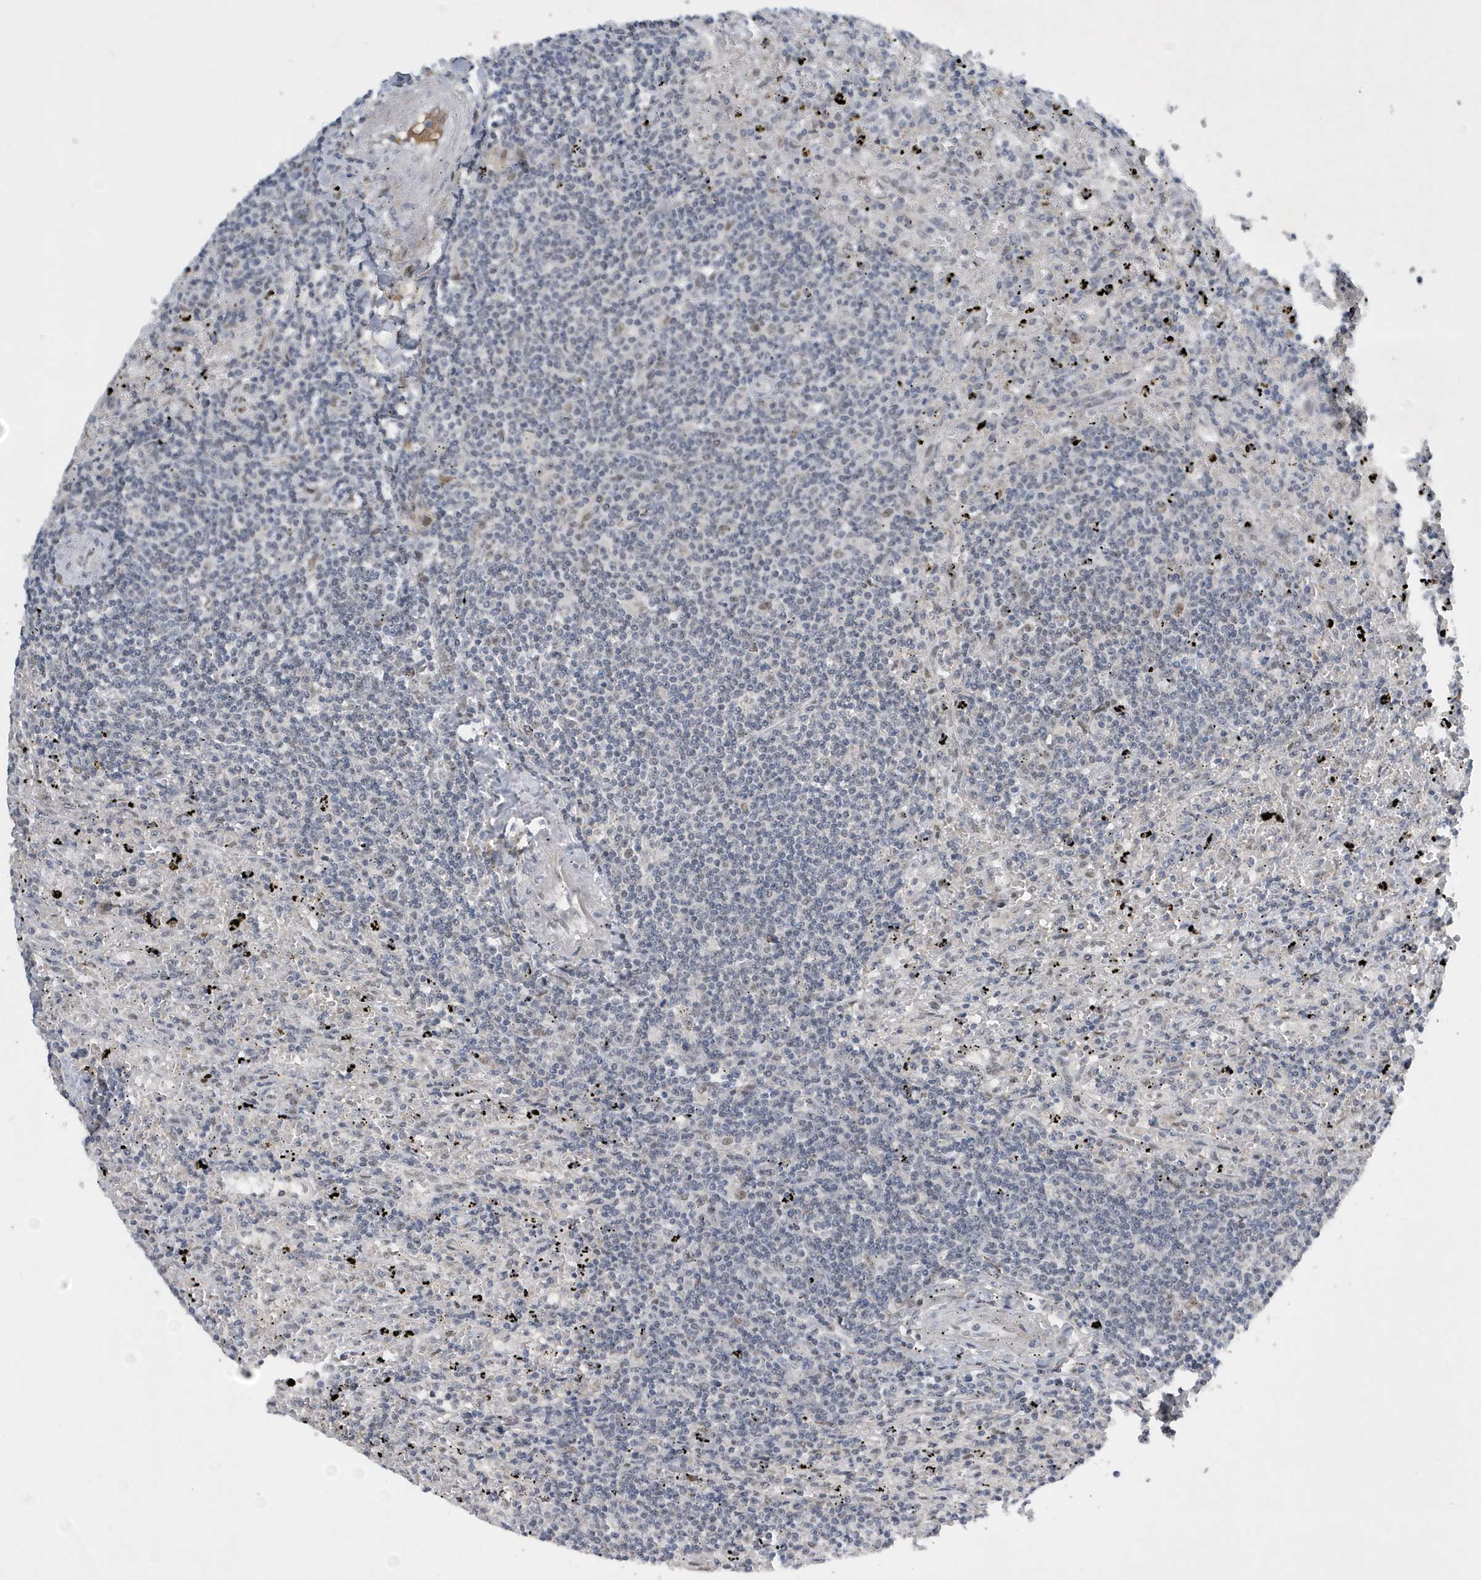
{"staining": {"intensity": "negative", "quantity": "none", "location": "none"}, "tissue": "lymphoma", "cell_type": "Tumor cells", "image_type": "cancer", "snomed": [{"axis": "morphology", "description": "Malignant lymphoma, non-Hodgkin's type, Low grade"}, {"axis": "topography", "description": "Spleen"}], "caption": "Low-grade malignant lymphoma, non-Hodgkin's type stained for a protein using immunohistochemistry displays no staining tumor cells.", "gene": "FAM217A", "patient": {"sex": "male", "age": 76}}